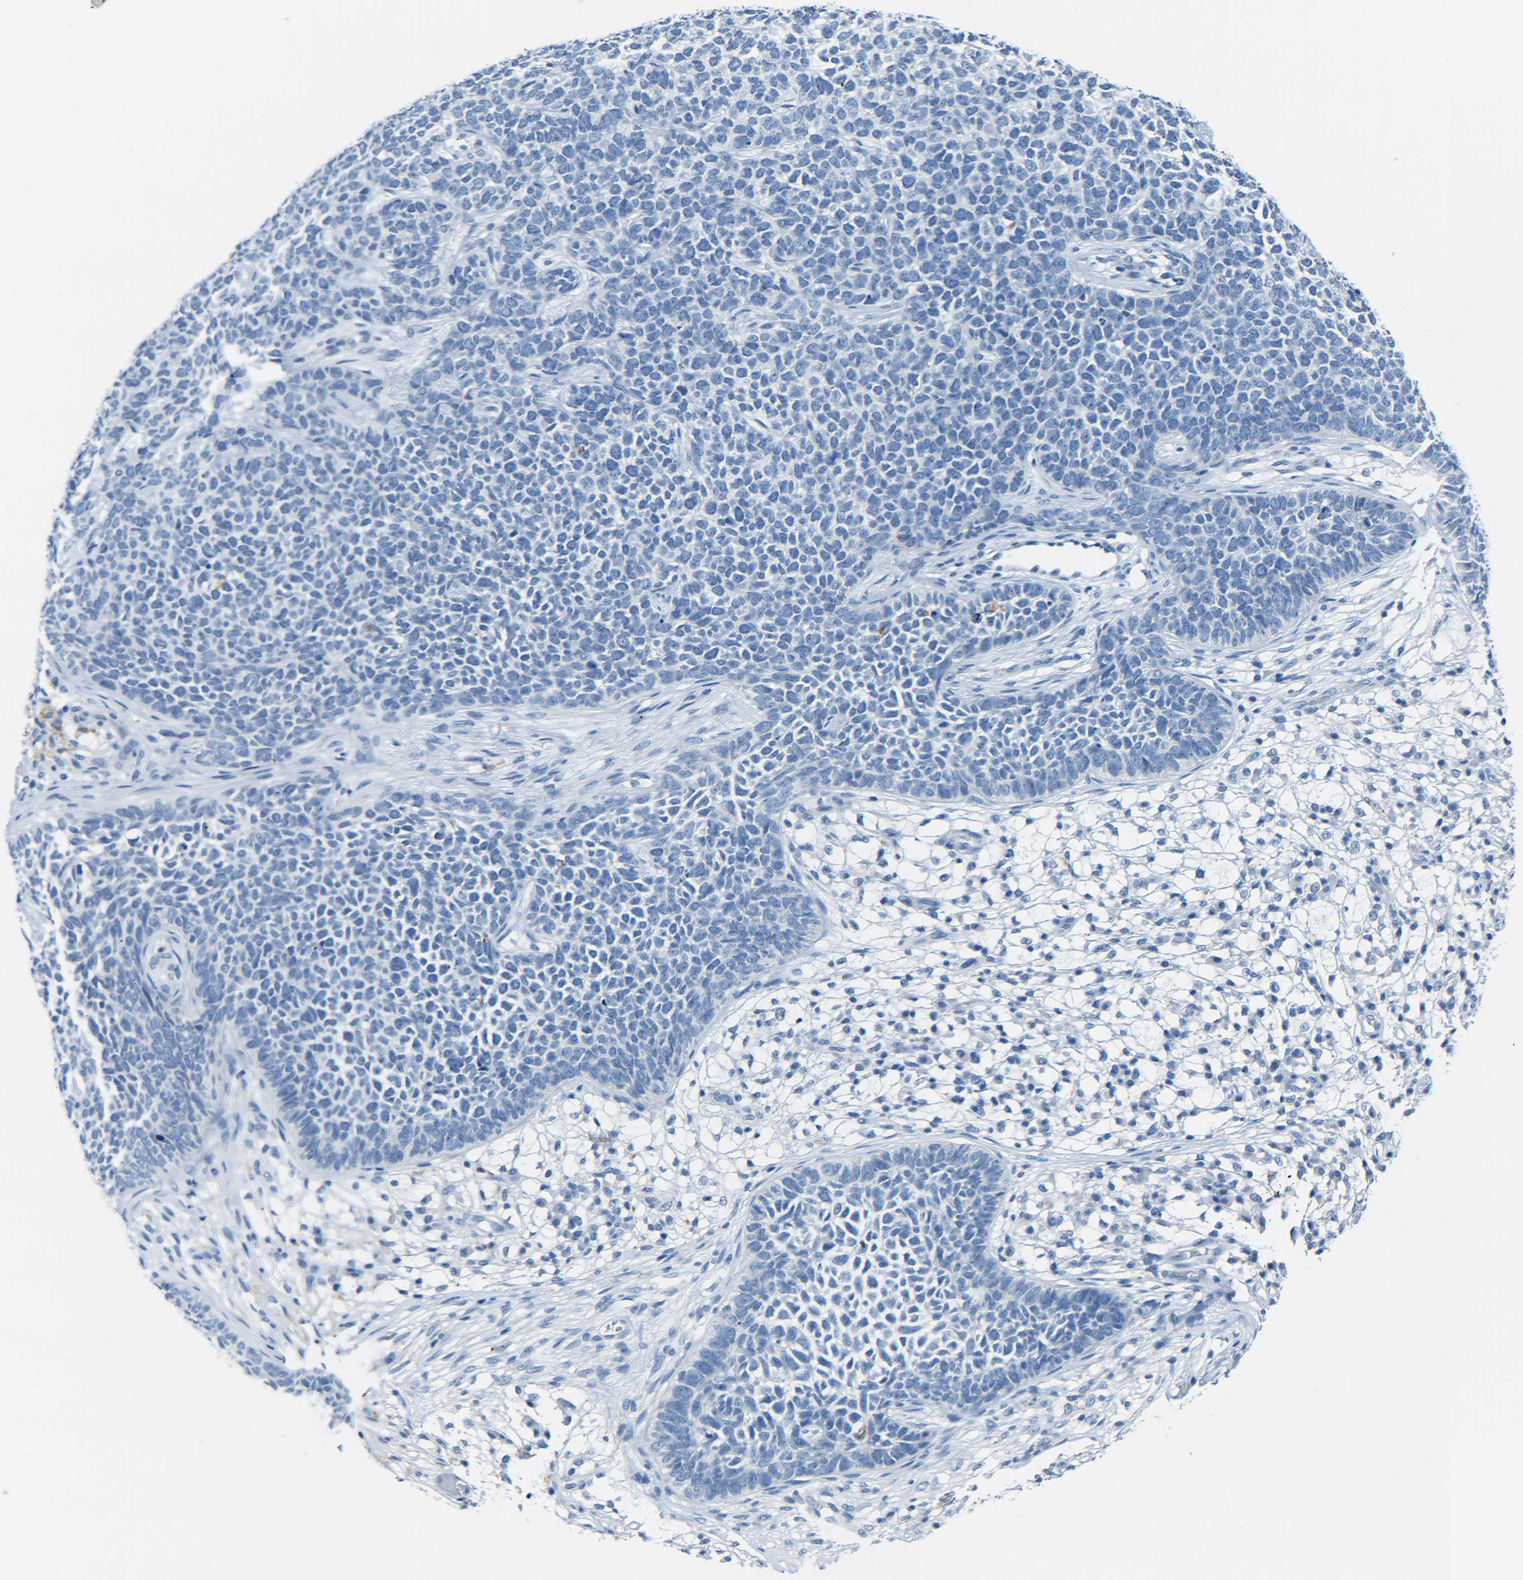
{"staining": {"intensity": "negative", "quantity": "none", "location": "none"}, "tissue": "skin cancer", "cell_type": "Tumor cells", "image_type": "cancer", "snomed": [{"axis": "morphology", "description": "Basal cell carcinoma"}, {"axis": "topography", "description": "Skin"}], "caption": "DAB immunohistochemical staining of skin basal cell carcinoma exhibits no significant staining in tumor cells.", "gene": "C15orf48", "patient": {"sex": "female", "age": 84}}